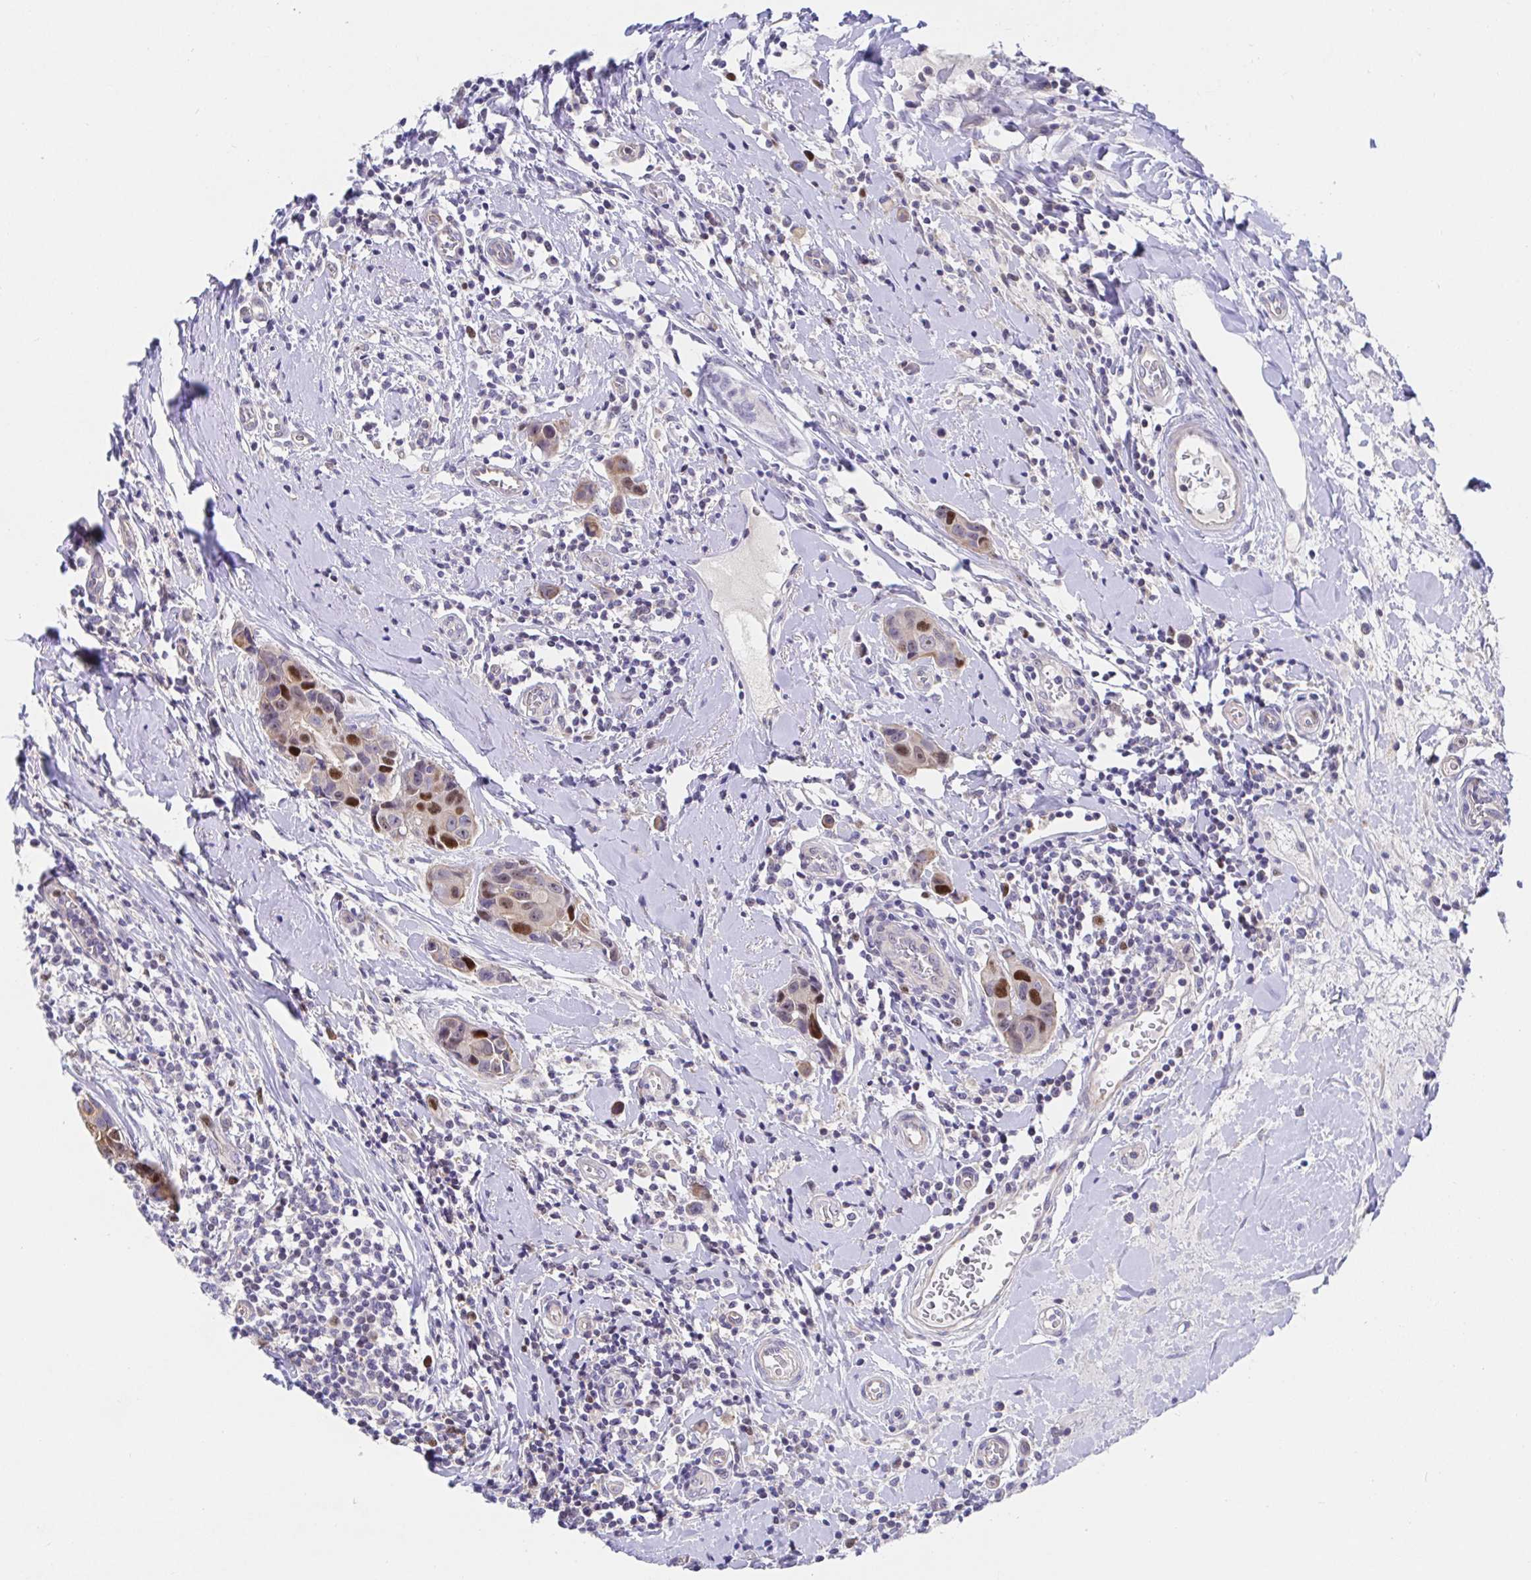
{"staining": {"intensity": "strong", "quantity": "<25%", "location": "nuclear"}, "tissue": "breast cancer", "cell_type": "Tumor cells", "image_type": "cancer", "snomed": [{"axis": "morphology", "description": "Duct carcinoma"}, {"axis": "topography", "description": "Breast"}], "caption": "Breast infiltrating ductal carcinoma stained with a protein marker demonstrates strong staining in tumor cells.", "gene": "TIMELESS", "patient": {"sex": "female", "age": 24}}